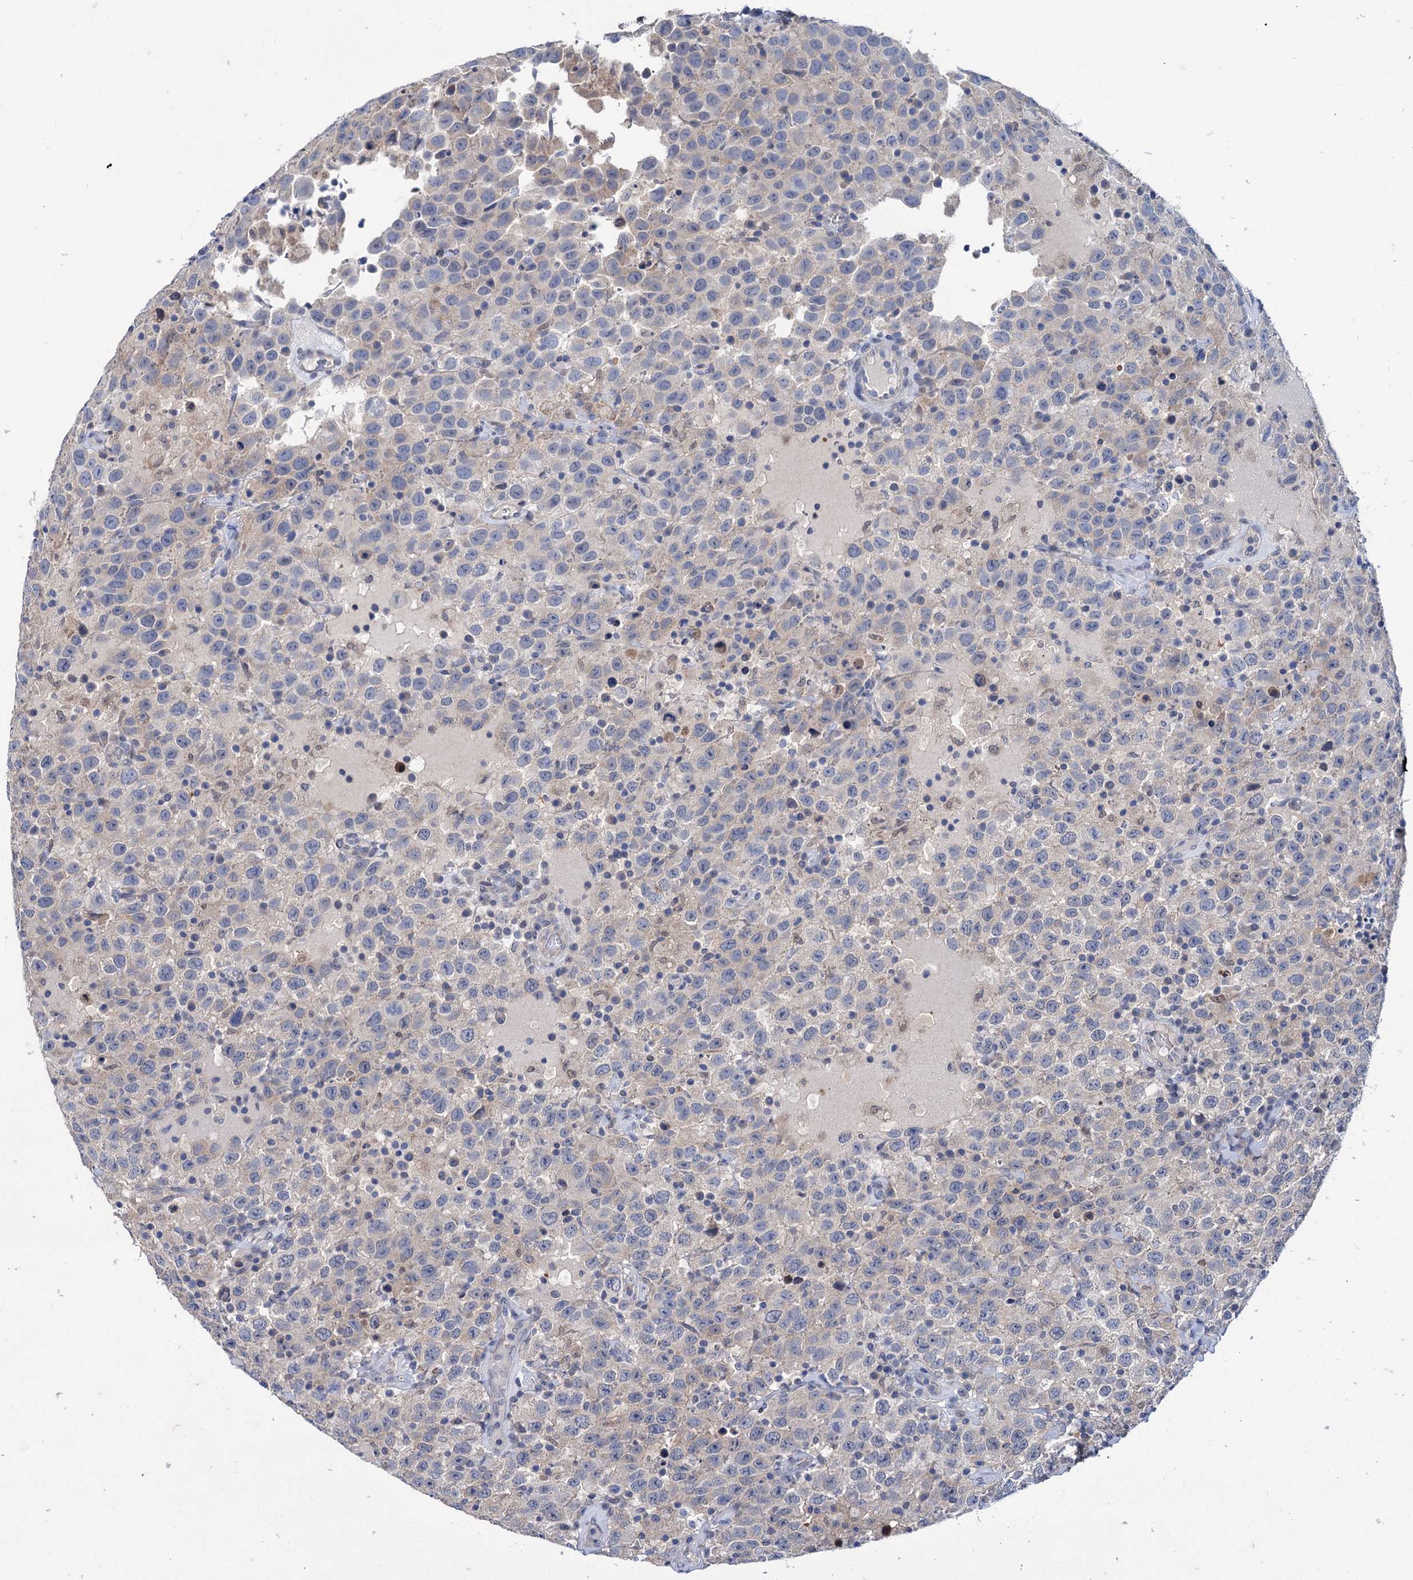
{"staining": {"intensity": "negative", "quantity": "none", "location": "none"}, "tissue": "testis cancer", "cell_type": "Tumor cells", "image_type": "cancer", "snomed": [{"axis": "morphology", "description": "Seminoma, NOS"}, {"axis": "topography", "description": "Testis"}], "caption": "An immunohistochemistry (IHC) image of testis seminoma is shown. There is no staining in tumor cells of testis seminoma.", "gene": "MID1IP1", "patient": {"sex": "male", "age": 41}}